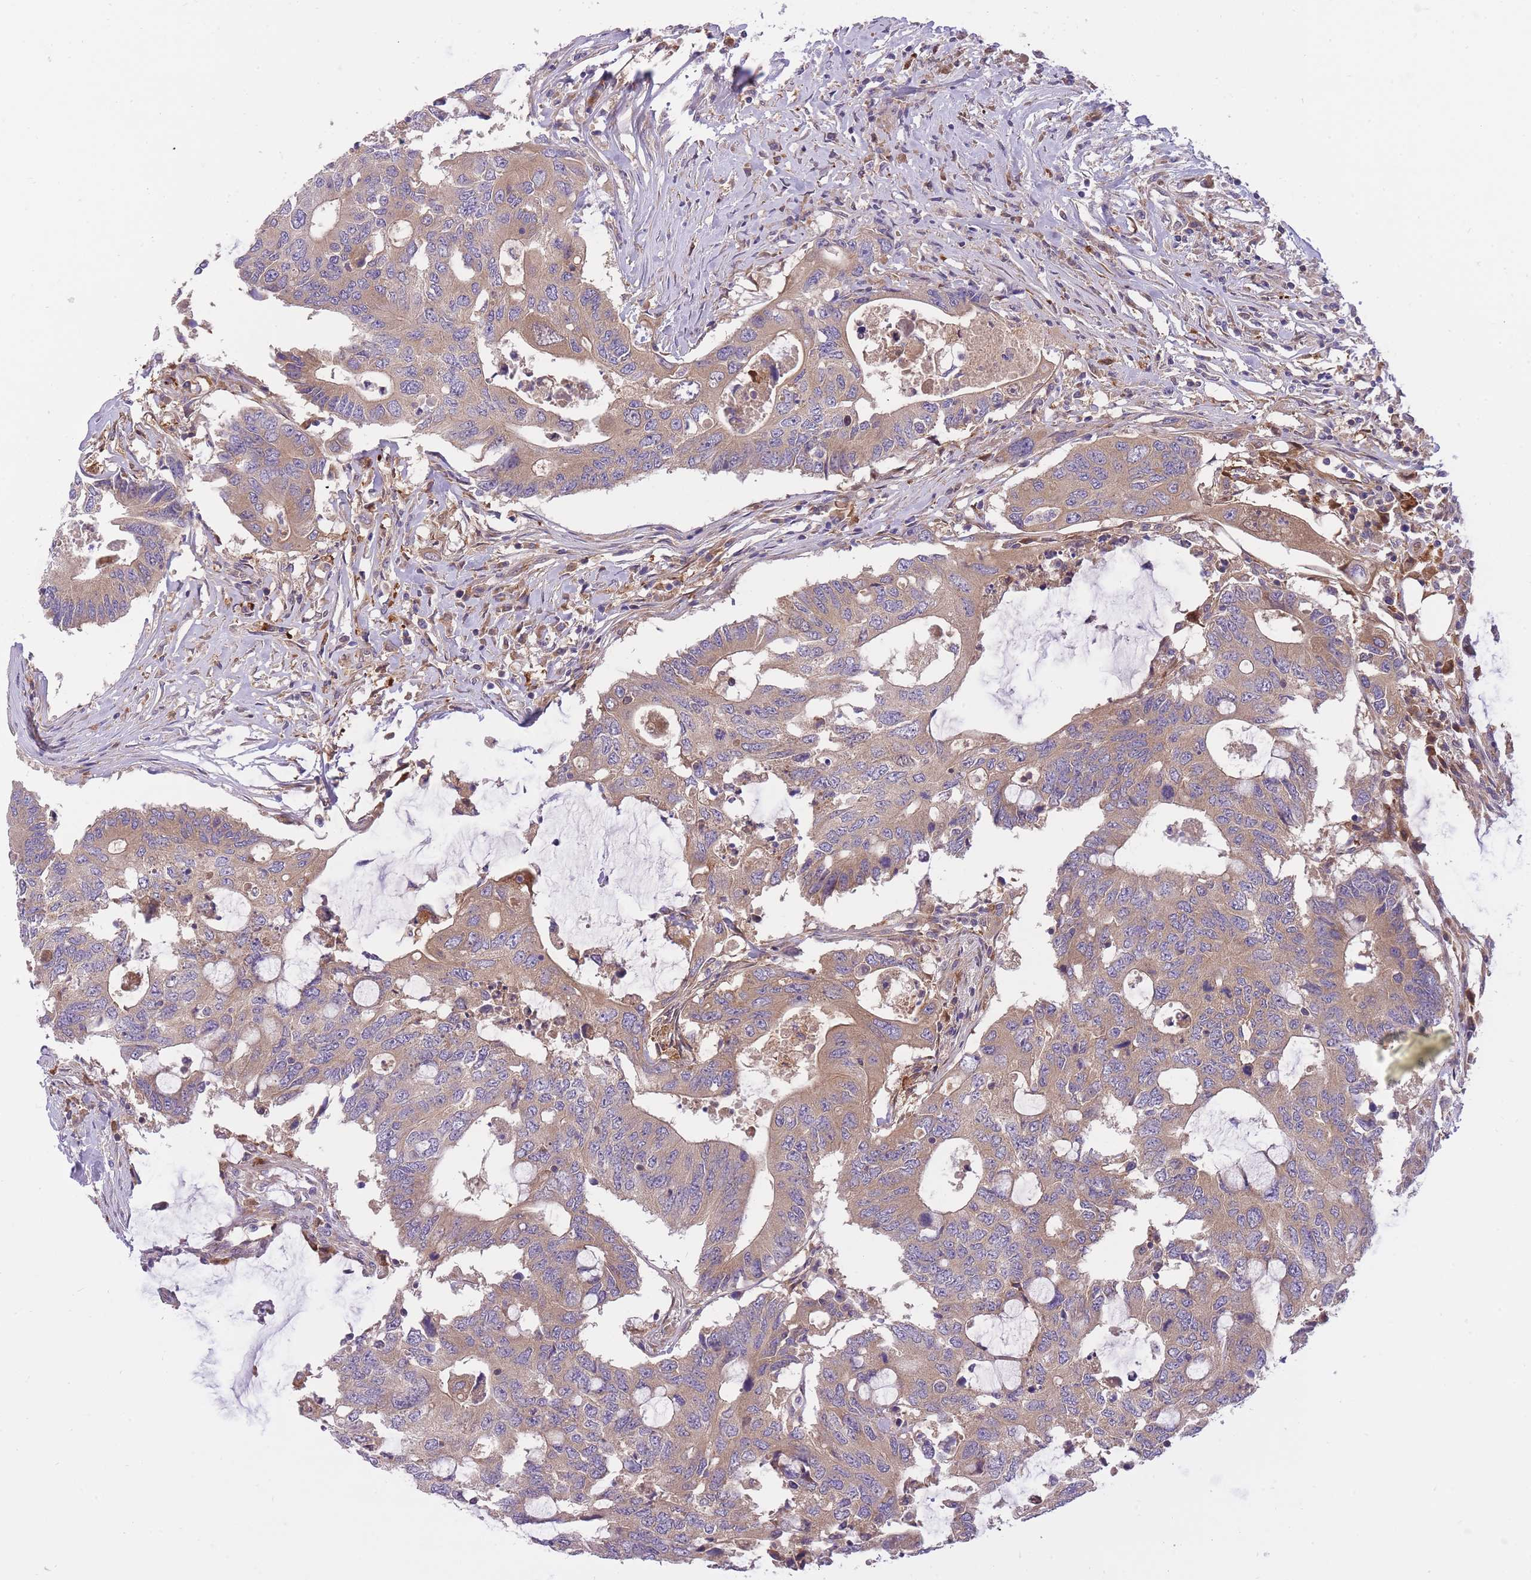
{"staining": {"intensity": "weak", "quantity": ">75%", "location": "cytoplasmic/membranous"}, "tissue": "colorectal cancer", "cell_type": "Tumor cells", "image_type": "cancer", "snomed": [{"axis": "morphology", "description": "Adenocarcinoma, NOS"}, {"axis": "topography", "description": "Colon"}], "caption": "Immunohistochemistry (IHC) (DAB (3,3'-diaminobenzidine)) staining of human colorectal adenocarcinoma shows weak cytoplasmic/membranous protein expression in about >75% of tumor cells. (Brightfield microscopy of DAB IHC at high magnification).", "gene": "CRYGN", "patient": {"sex": "male", "age": 71}}